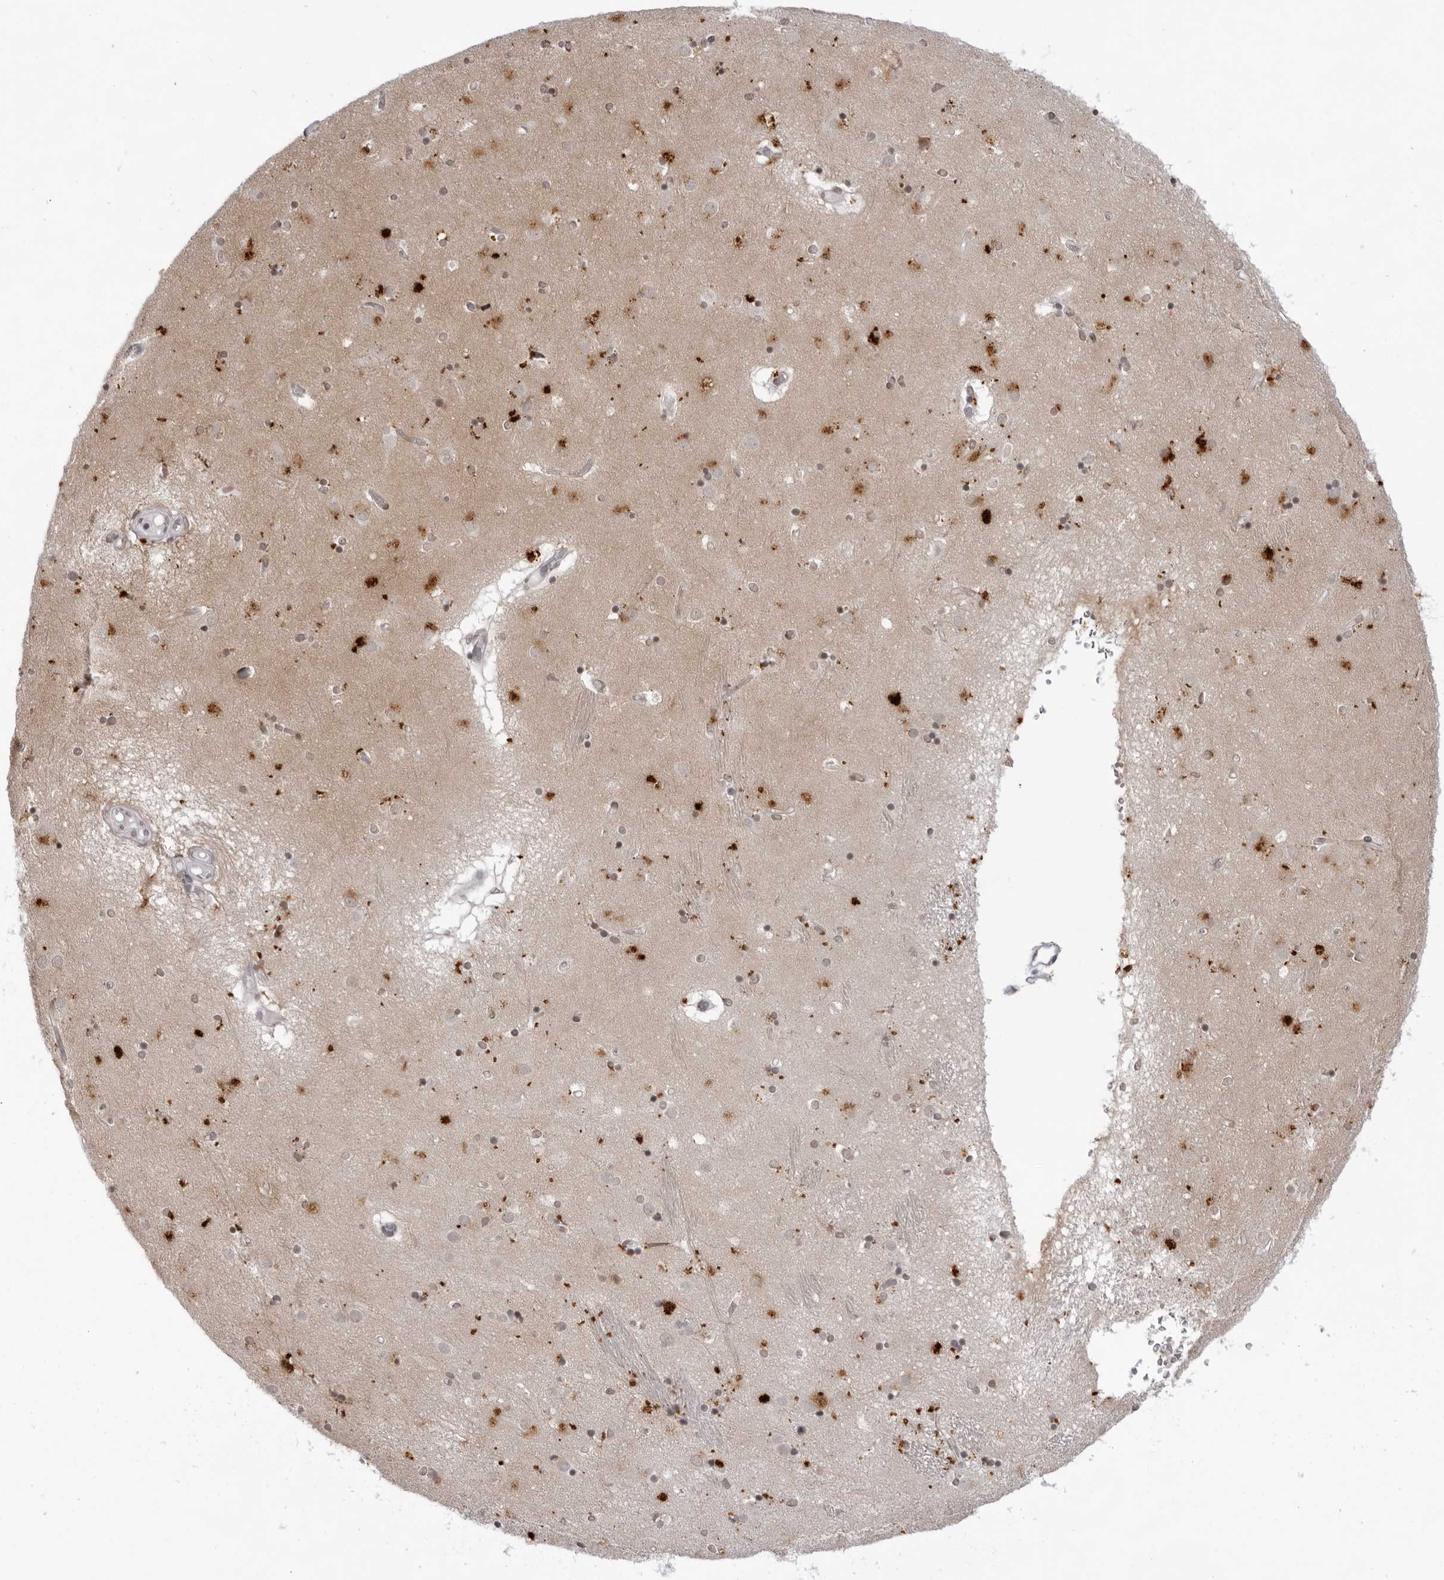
{"staining": {"intensity": "moderate", "quantity": "<25%", "location": "cytoplasmic/membranous"}, "tissue": "caudate", "cell_type": "Glial cells", "image_type": "normal", "snomed": [{"axis": "morphology", "description": "Normal tissue, NOS"}, {"axis": "topography", "description": "Lateral ventricle wall"}], "caption": "DAB (3,3'-diaminobenzidine) immunohistochemical staining of normal caudate reveals moderate cytoplasmic/membranous protein expression in about <25% of glial cells. (brown staining indicates protein expression, while blue staining denotes nuclei).", "gene": "NTM", "patient": {"sex": "male", "age": 70}}